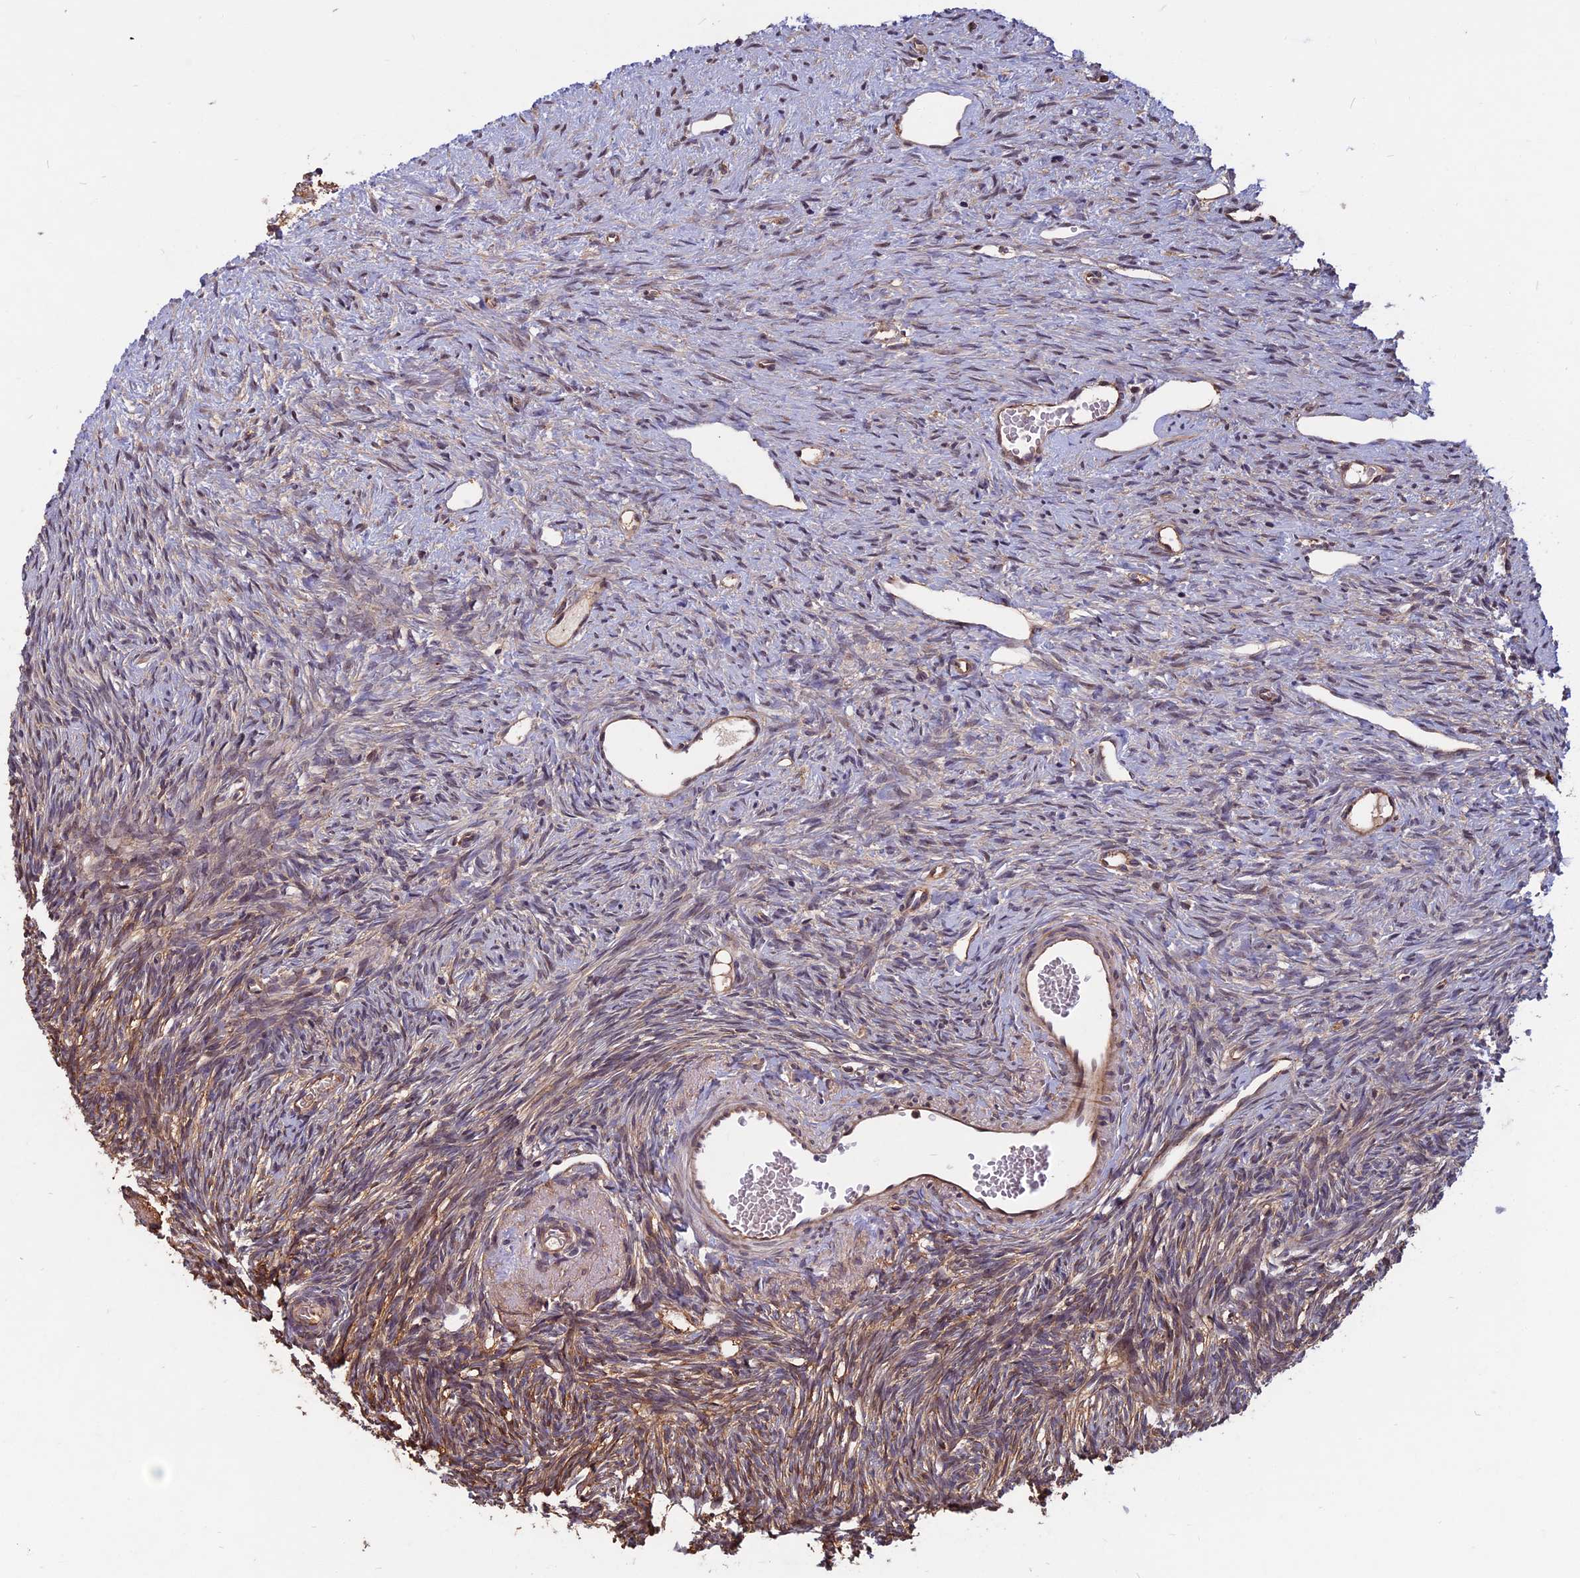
{"staining": {"intensity": "weak", "quantity": ">75%", "location": "cytoplasmic/membranous"}, "tissue": "ovary", "cell_type": "Follicle cells", "image_type": "normal", "snomed": [{"axis": "morphology", "description": "Normal tissue, NOS"}, {"axis": "topography", "description": "Ovary"}], "caption": "A brown stain shows weak cytoplasmic/membranous expression of a protein in follicle cells of unremarkable human ovary.", "gene": "SPG11", "patient": {"sex": "female", "age": 51}}